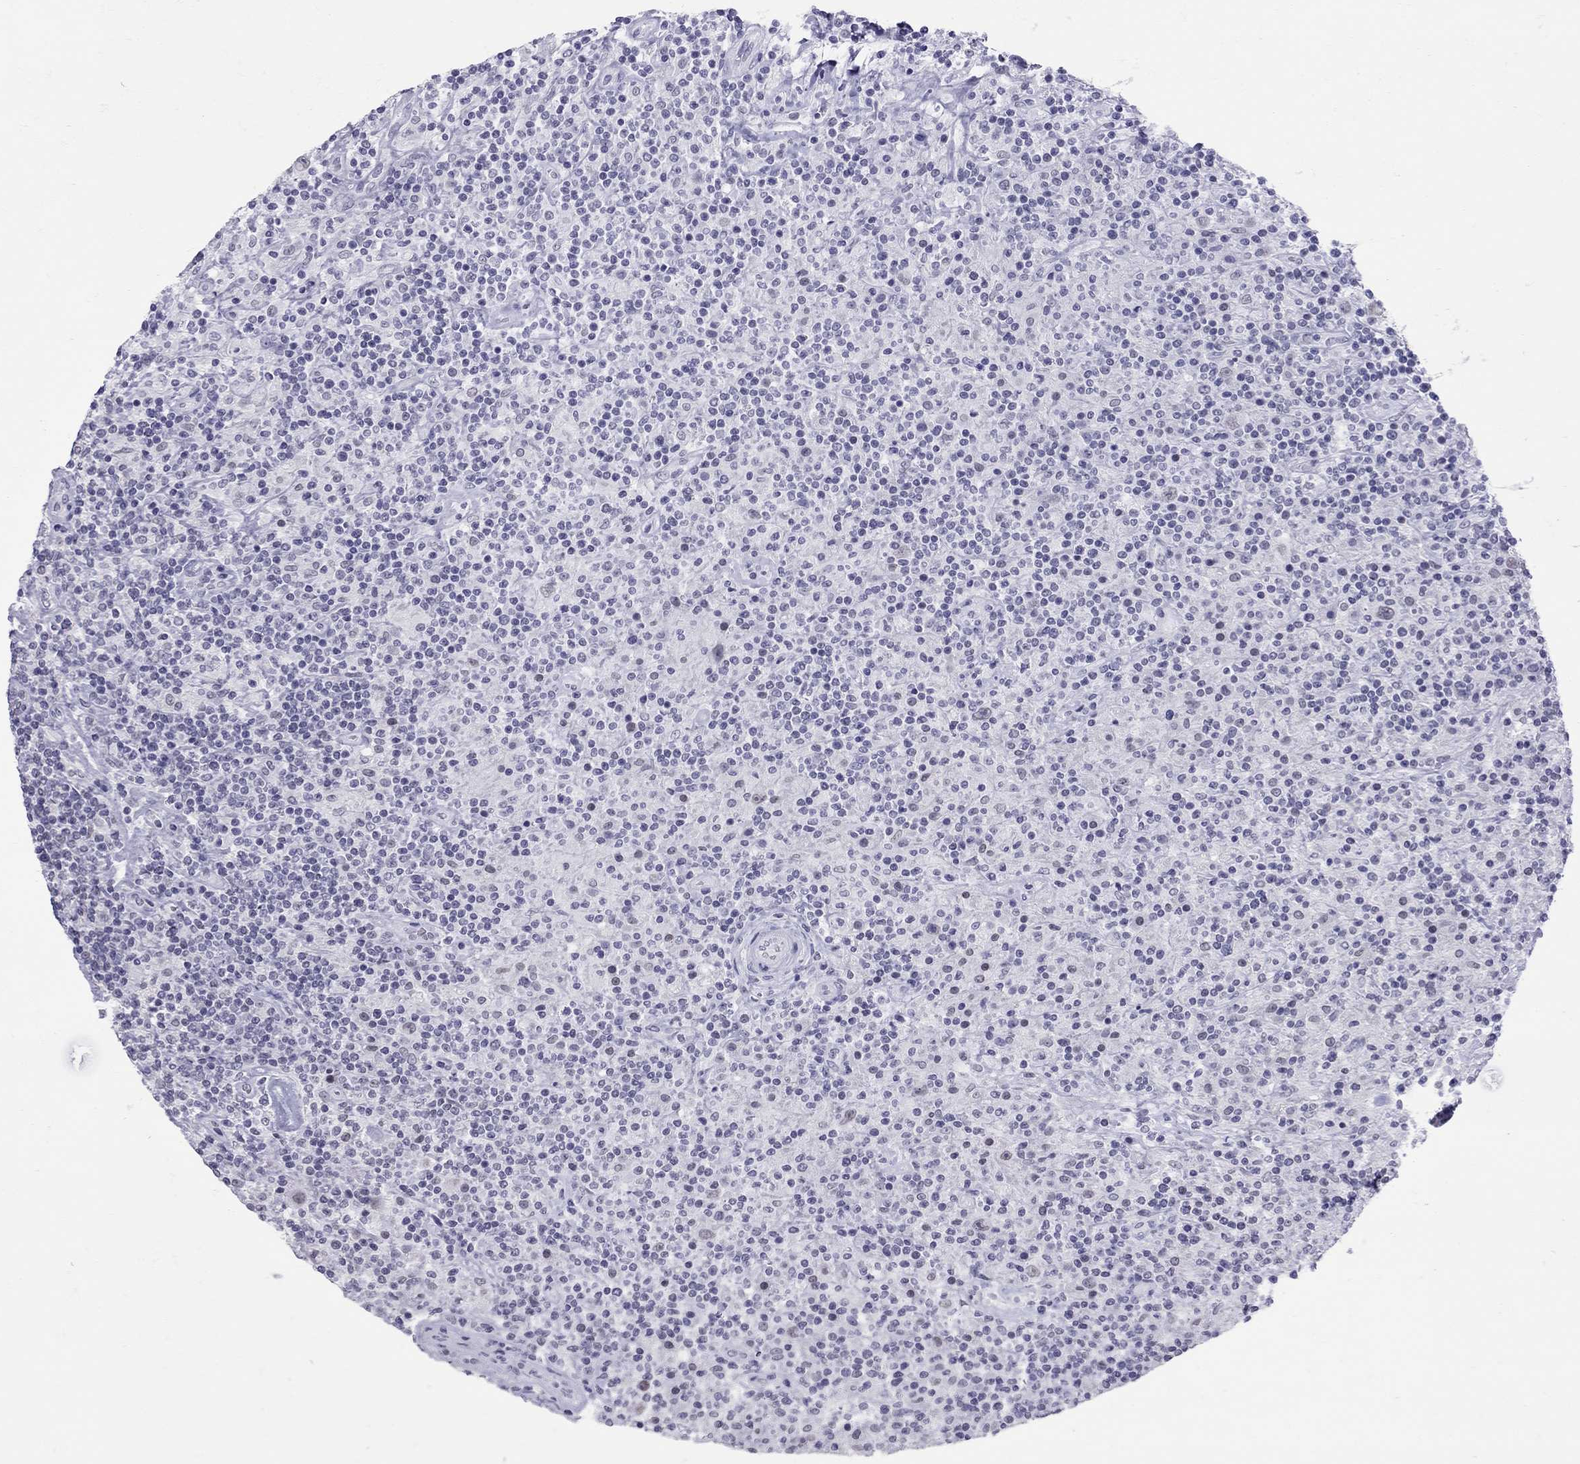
{"staining": {"intensity": "negative", "quantity": "none", "location": "none"}, "tissue": "lymphoma", "cell_type": "Tumor cells", "image_type": "cancer", "snomed": [{"axis": "morphology", "description": "Hodgkin's disease, NOS"}, {"axis": "topography", "description": "Lymph node"}], "caption": "High magnification brightfield microscopy of lymphoma stained with DAB (3,3'-diaminobenzidine) (brown) and counterstained with hematoxylin (blue): tumor cells show no significant staining.", "gene": "JHY", "patient": {"sex": "male", "age": 70}}